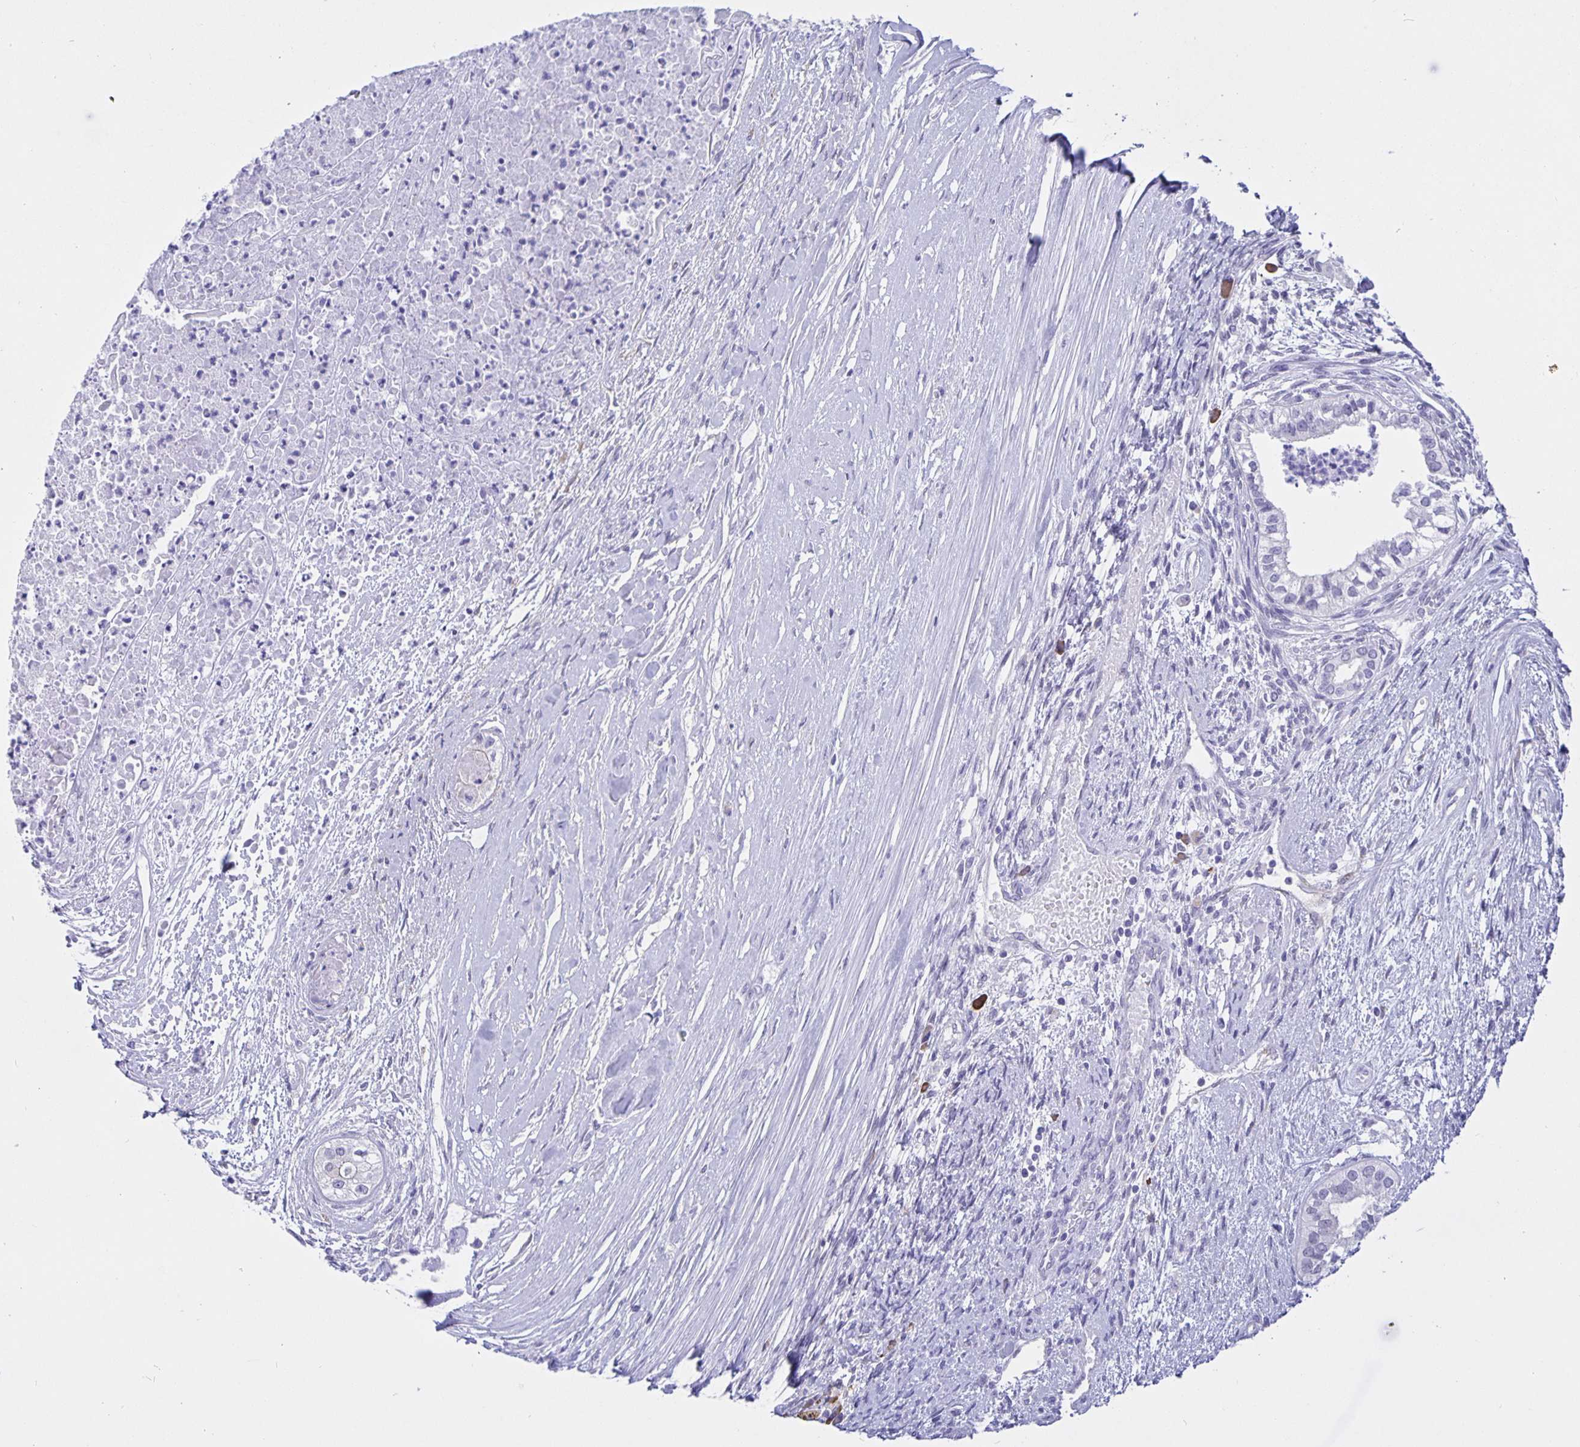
{"staining": {"intensity": "negative", "quantity": "none", "location": "none"}, "tissue": "testis cancer", "cell_type": "Tumor cells", "image_type": "cancer", "snomed": [{"axis": "morphology", "description": "Carcinoma, Embryonal, NOS"}, {"axis": "topography", "description": "Testis"}], "caption": "The micrograph exhibits no staining of tumor cells in testis cancer.", "gene": "ERMN", "patient": {"sex": "male", "age": 37}}